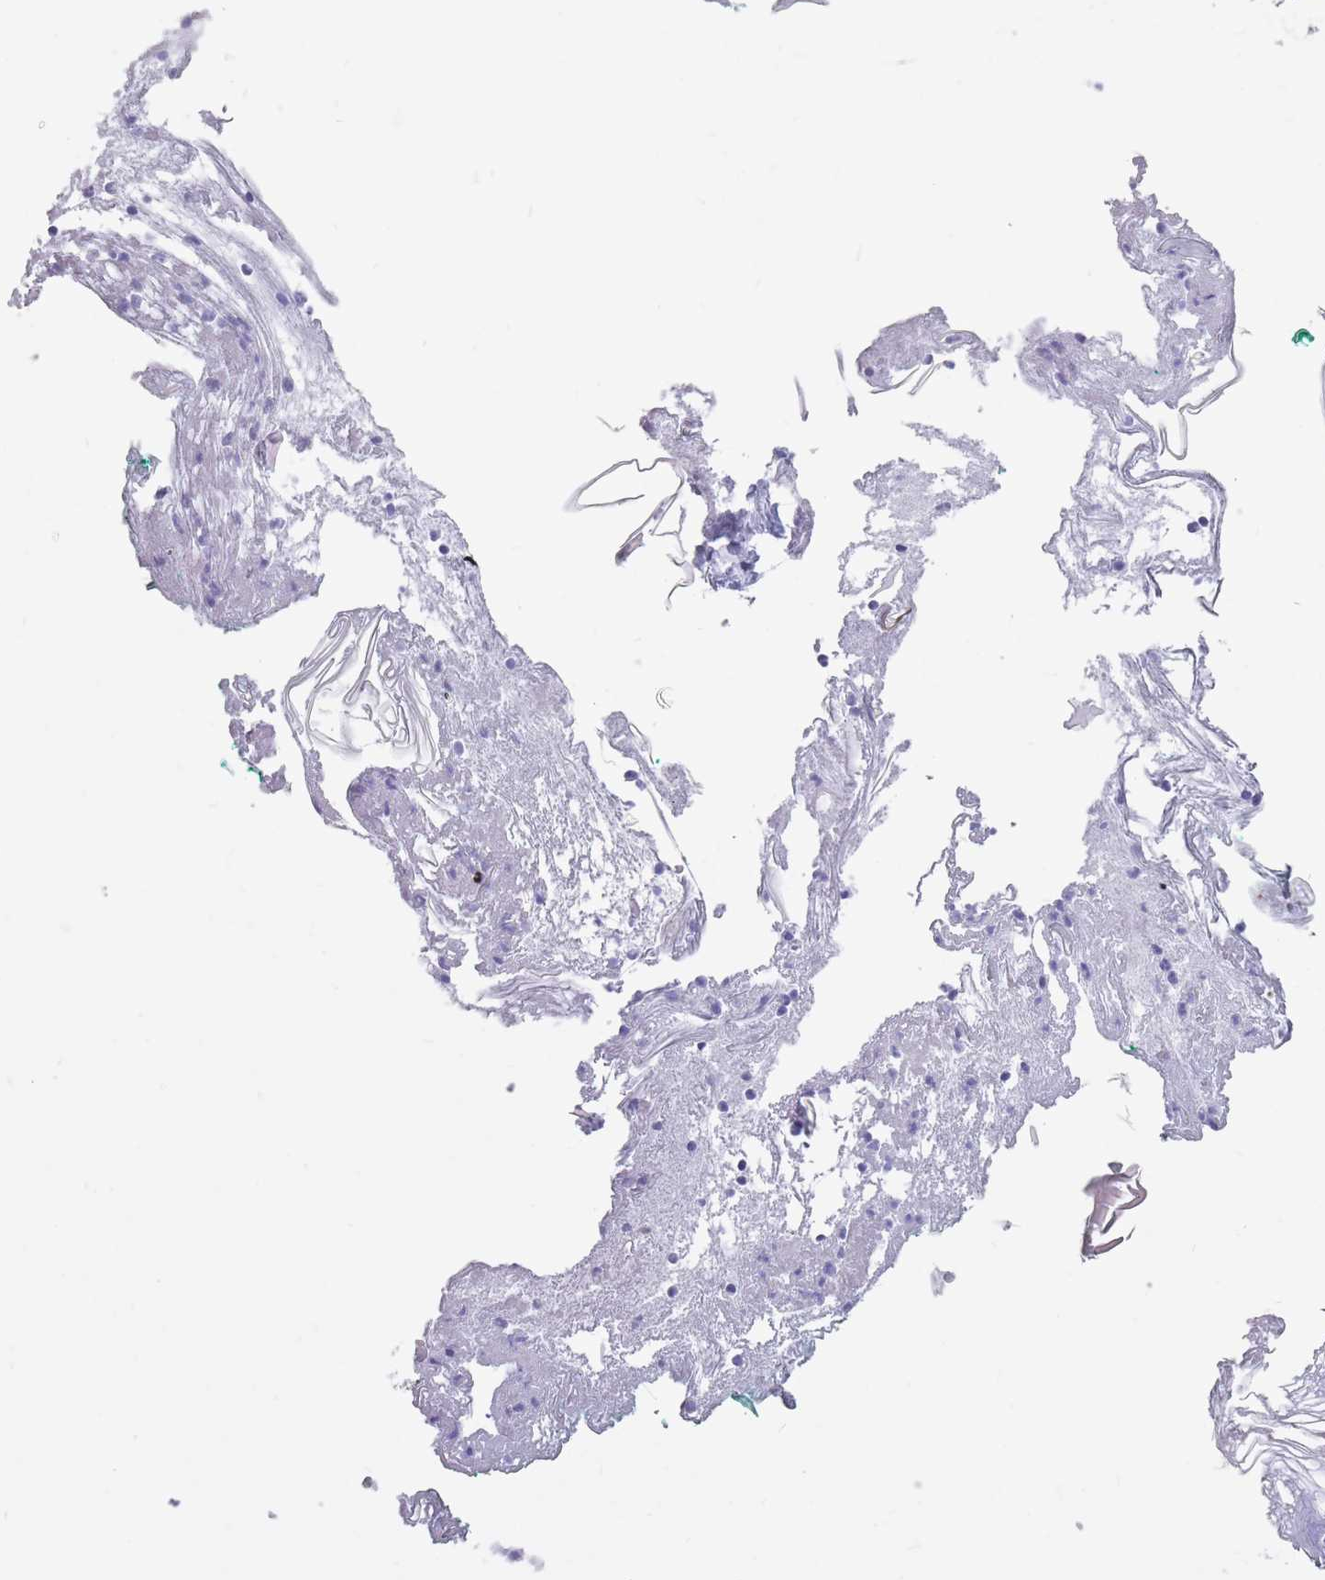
{"staining": {"intensity": "negative", "quantity": "none", "location": "none"}, "tissue": "skin", "cell_type": "Fibroblasts", "image_type": "normal", "snomed": [{"axis": "morphology", "description": "Normal tissue, NOS"}, {"axis": "morphology", "description": "Malignant melanoma, NOS"}, {"axis": "topography", "description": "Skin"}], "caption": "There is no significant expression in fibroblasts of skin. The staining is performed using DAB brown chromogen with nuclei counter-stained in using hematoxylin.", "gene": "DPYD", "patient": {"sex": "male", "age": 80}}